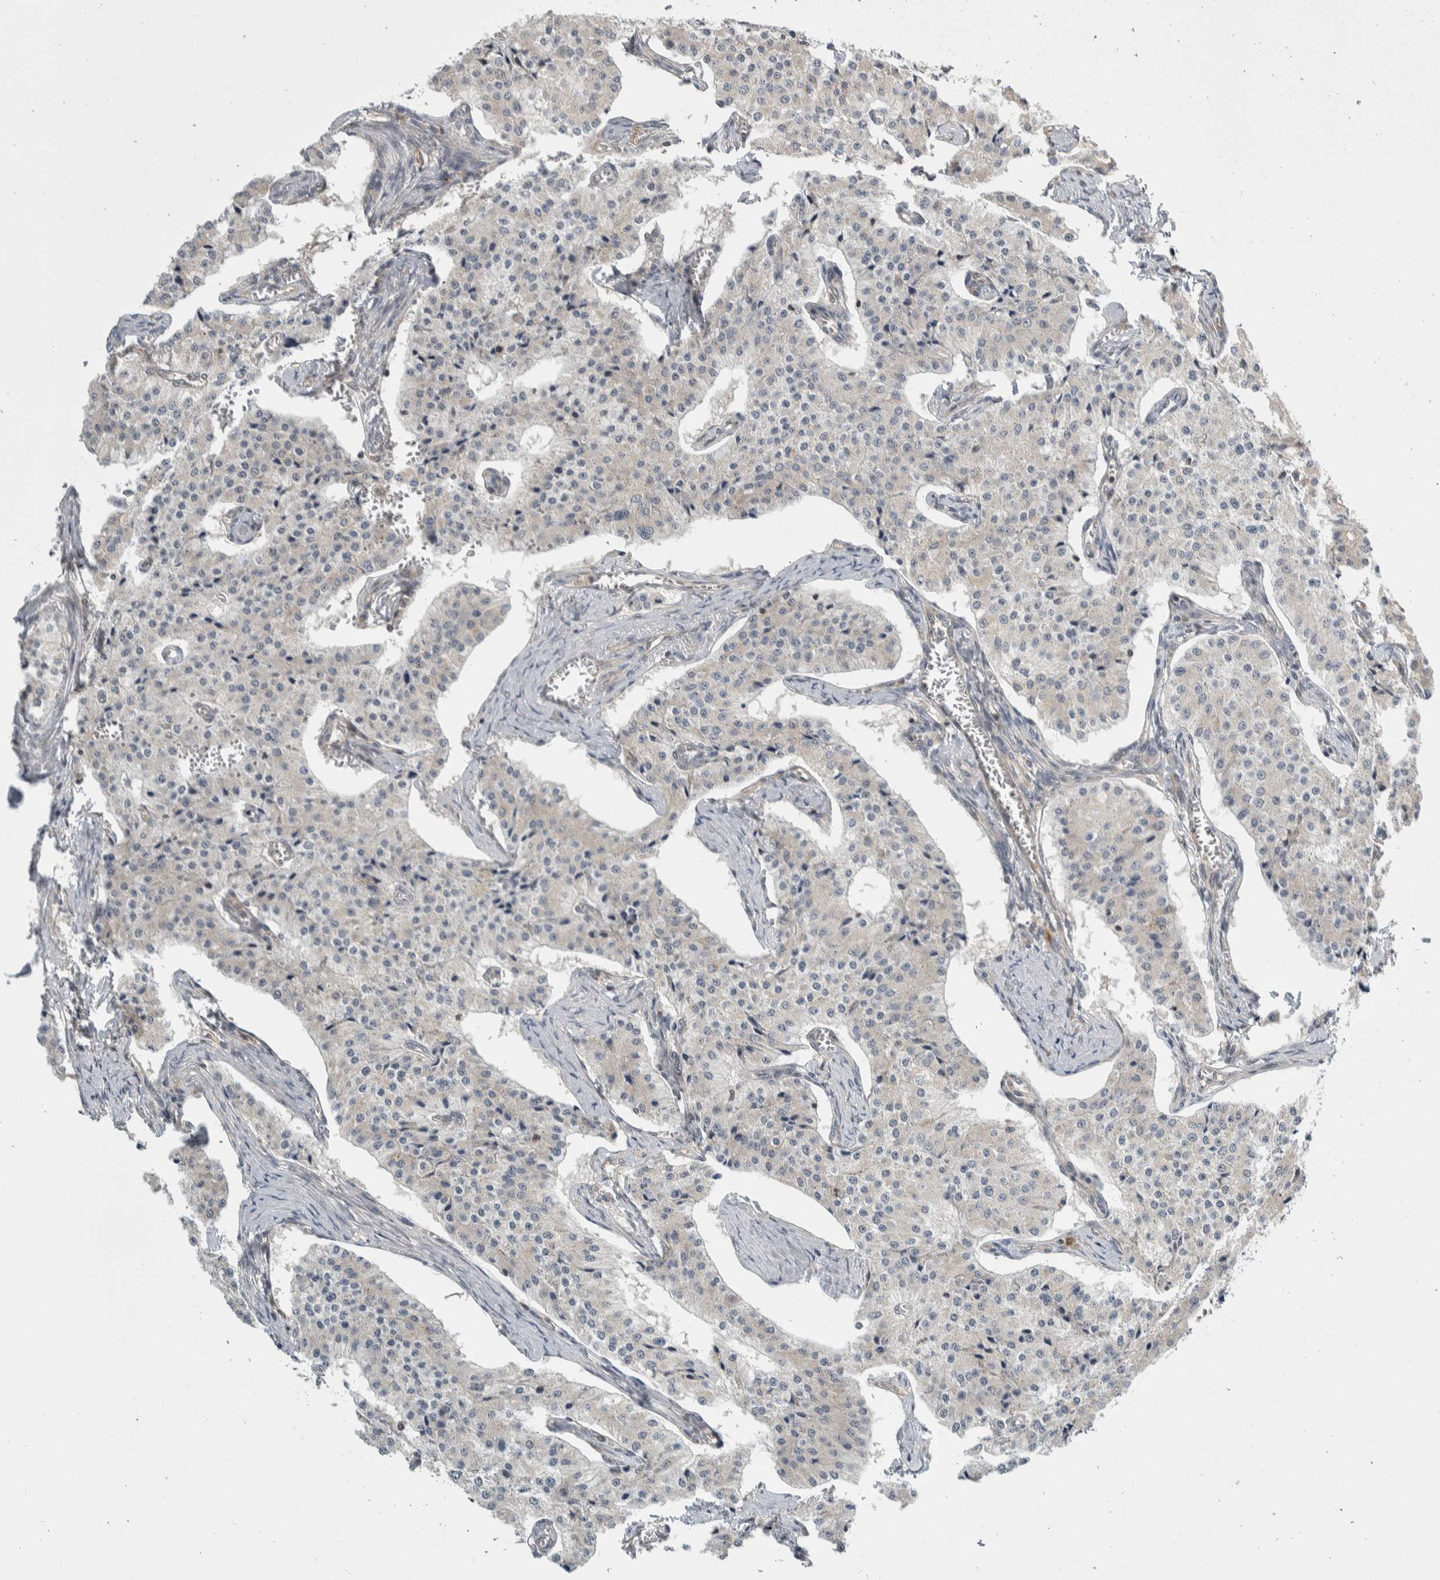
{"staining": {"intensity": "negative", "quantity": "none", "location": "none"}, "tissue": "carcinoid", "cell_type": "Tumor cells", "image_type": "cancer", "snomed": [{"axis": "morphology", "description": "Carcinoid, malignant, NOS"}, {"axis": "topography", "description": "Colon"}], "caption": "A histopathology image of human malignant carcinoid is negative for staining in tumor cells.", "gene": "CCDC43", "patient": {"sex": "female", "age": 52}}